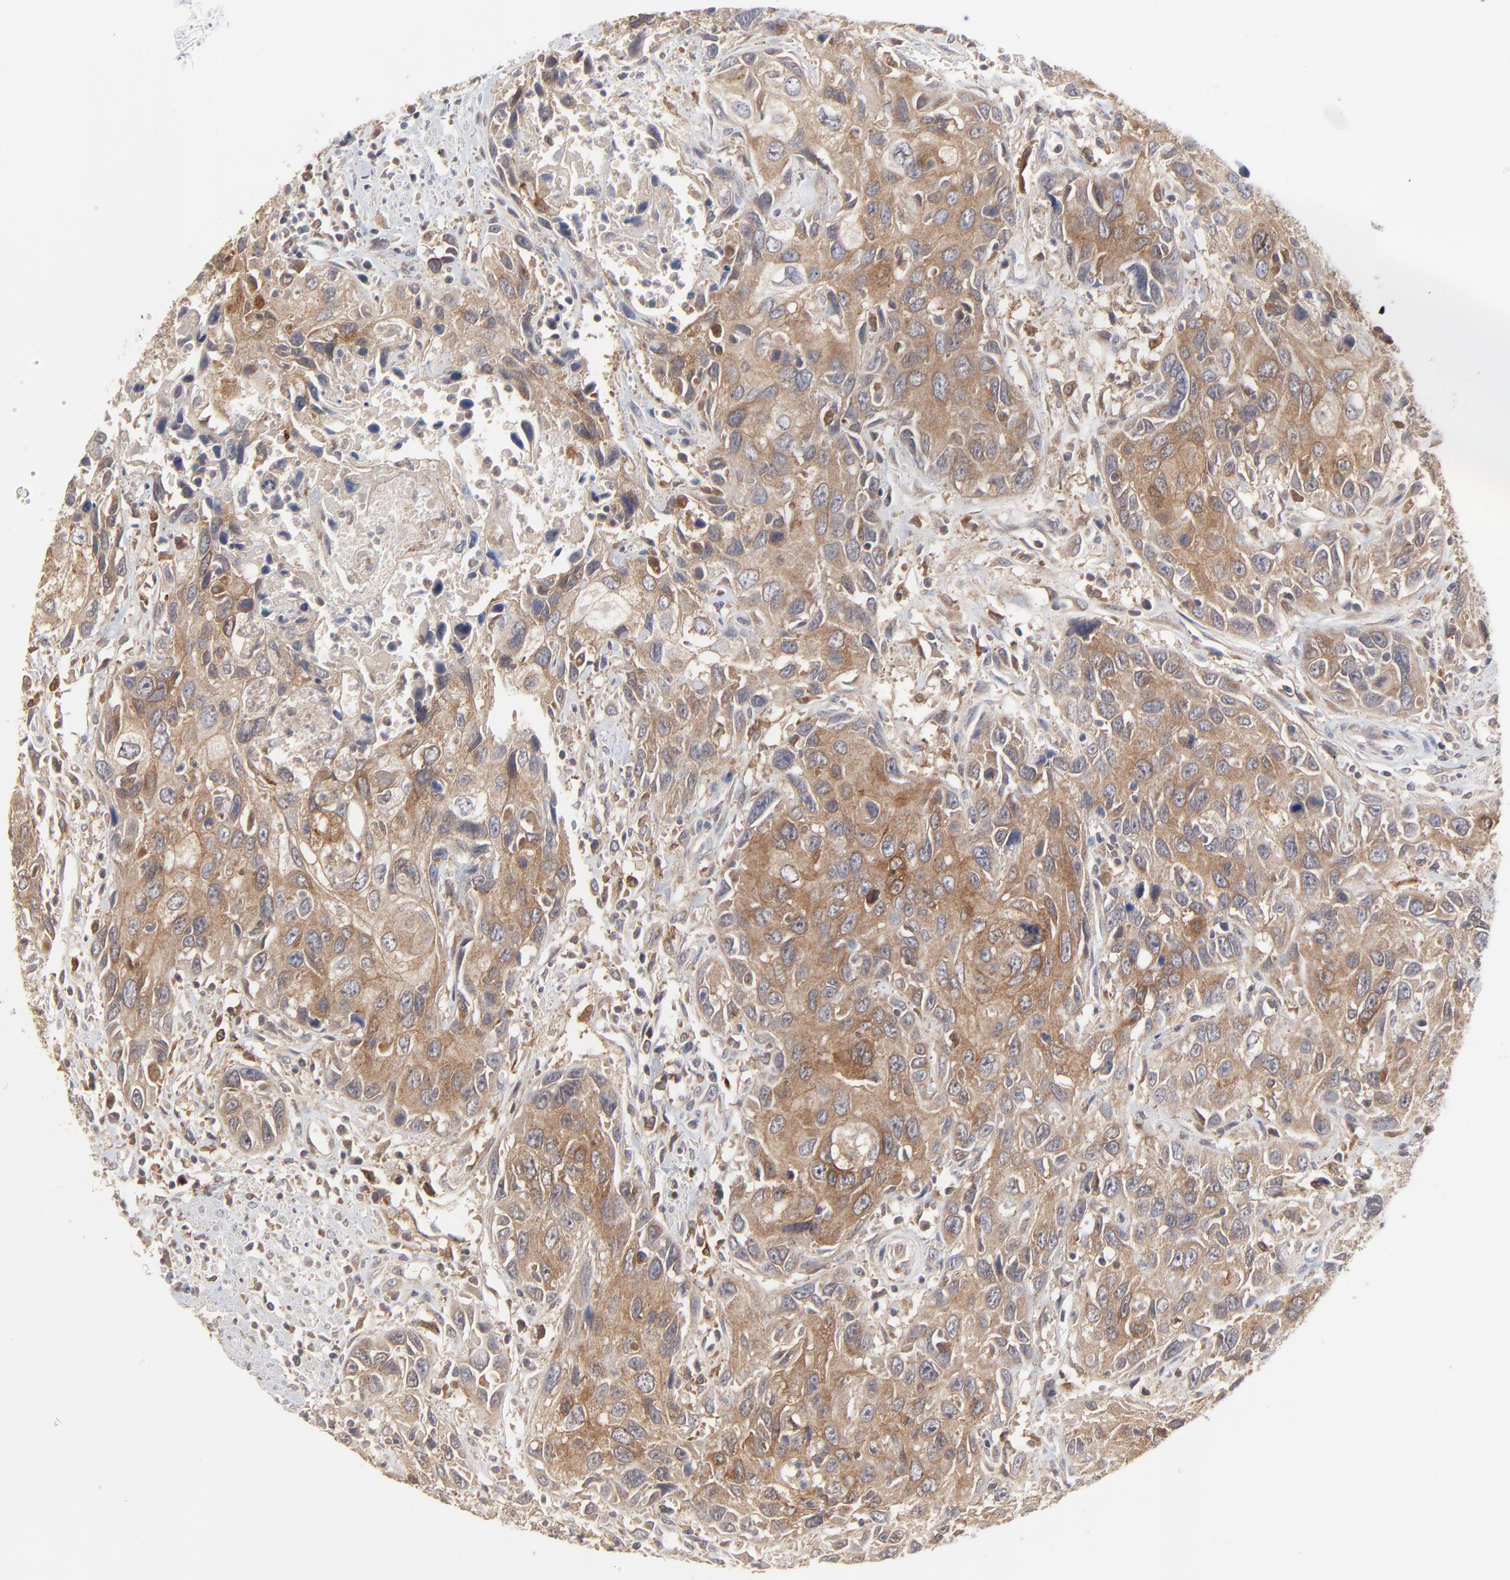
{"staining": {"intensity": "moderate", "quantity": ">75%", "location": "cytoplasmic/membranous"}, "tissue": "urothelial cancer", "cell_type": "Tumor cells", "image_type": "cancer", "snomed": [{"axis": "morphology", "description": "Urothelial carcinoma, High grade"}, {"axis": "topography", "description": "Urinary bladder"}], "caption": "High-magnification brightfield microscopy of urothelial cancer stained with DAB (3,3'-diaminobenzidine) (brown) and counterstained with hematoxylin (blue). tumor cells exhibit moderate cytoplasmic/membranous staining is identified in about>75% of cells. (brown staining indicates protein expression, while blue staining denotes nuclei).", "gene": "RAB9A", "patient": {"sex": "male", "age": 71}}